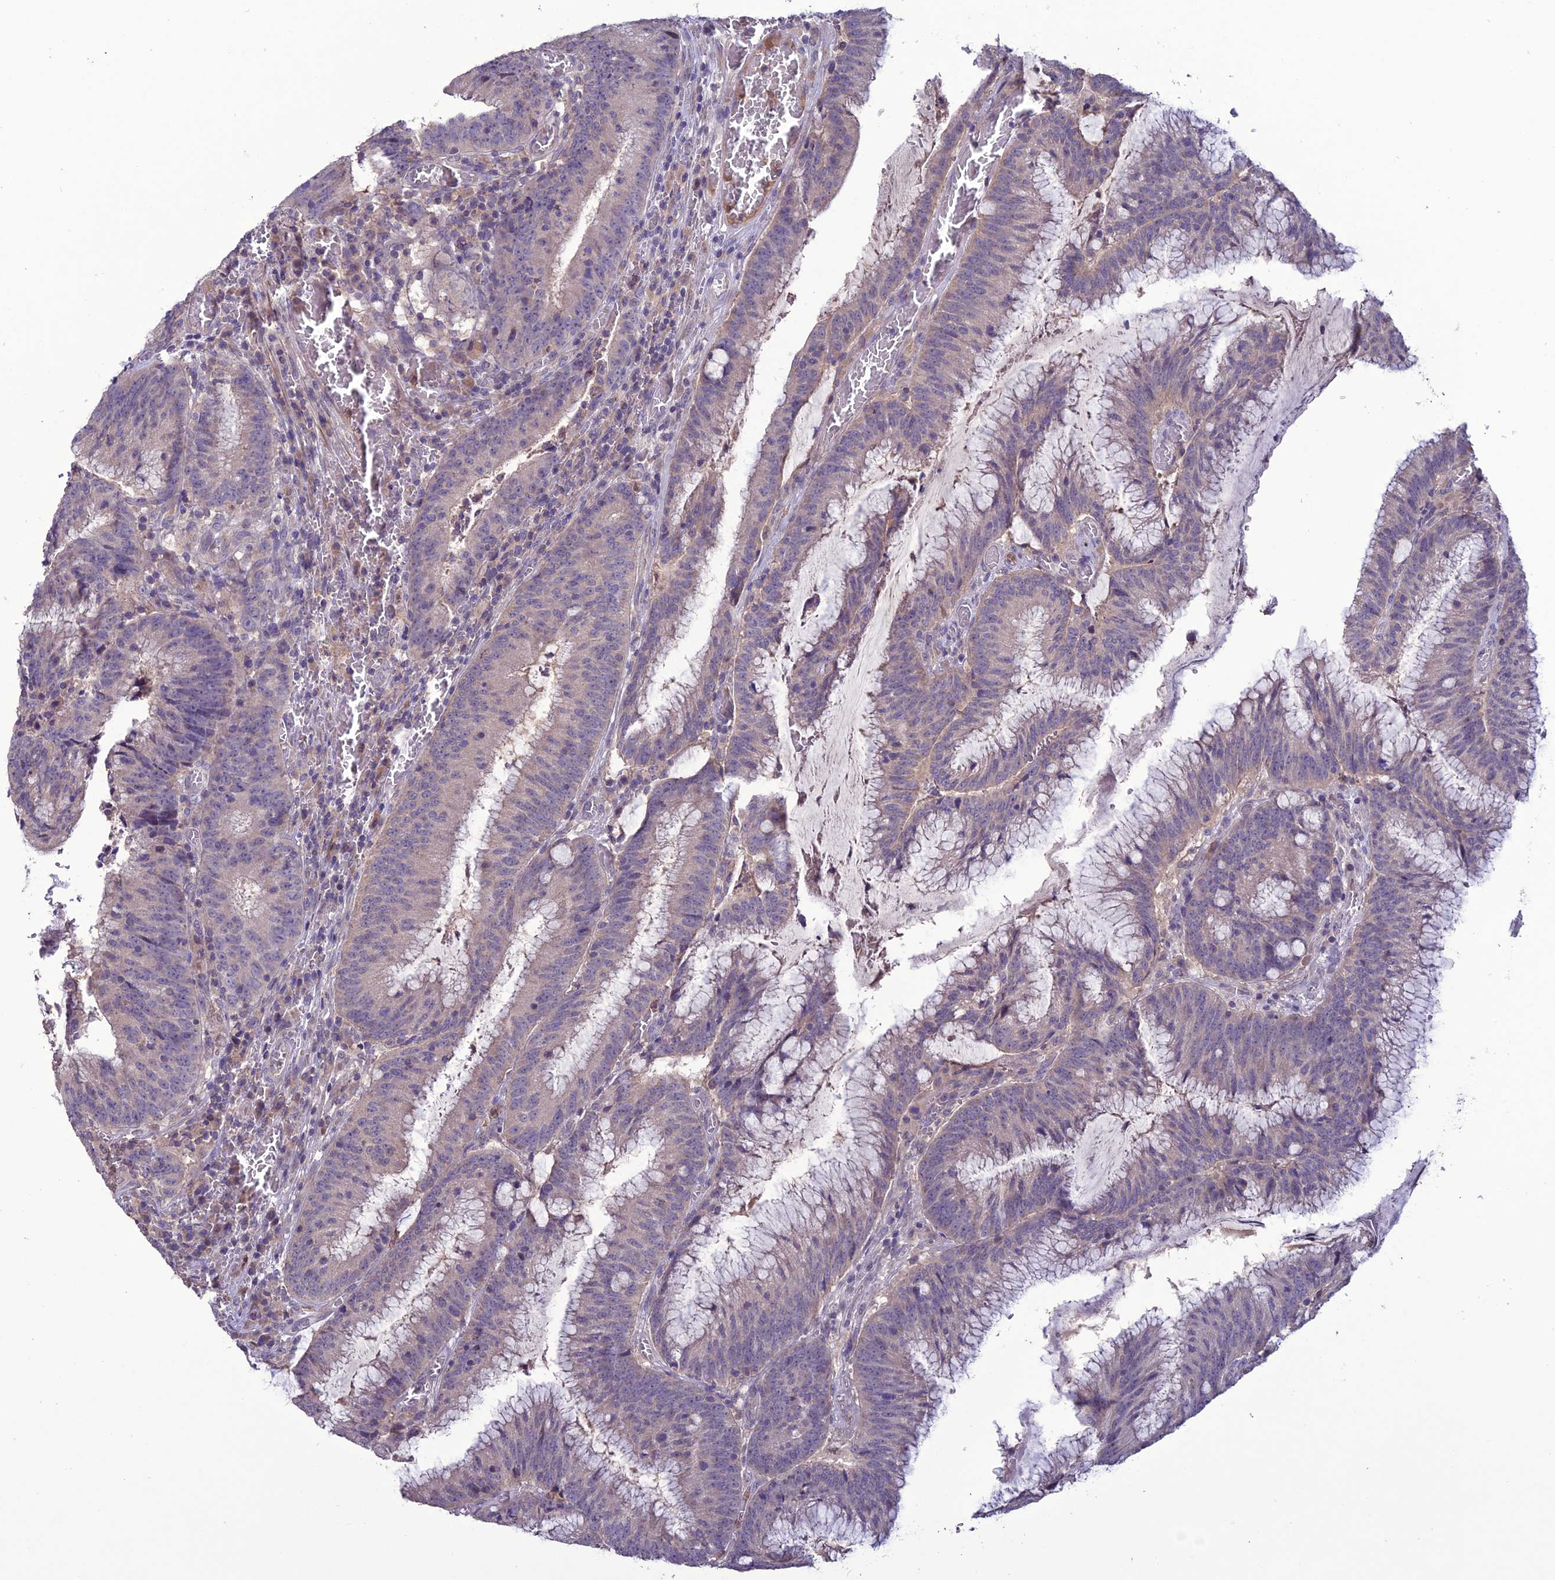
{"staining": {"intensity": "negative", "quantity": "none", "location": "none"}, "tissue": "colorectal cancer", "cell_type": "Tumor cells", "image_type": "cancer", "snomed": [{"axis": "morphology", "description": "Adenocarcinoma, NOS"}, {"axis": "topography", "description": "Rectum"}], "caption": "This is an immunohistochemistry (IHC) histopathology image of colorectal cancer. There is no expression in tumor cells.", "gene": "C2orf76", "patient": {"sex": "female", "age": 77}}